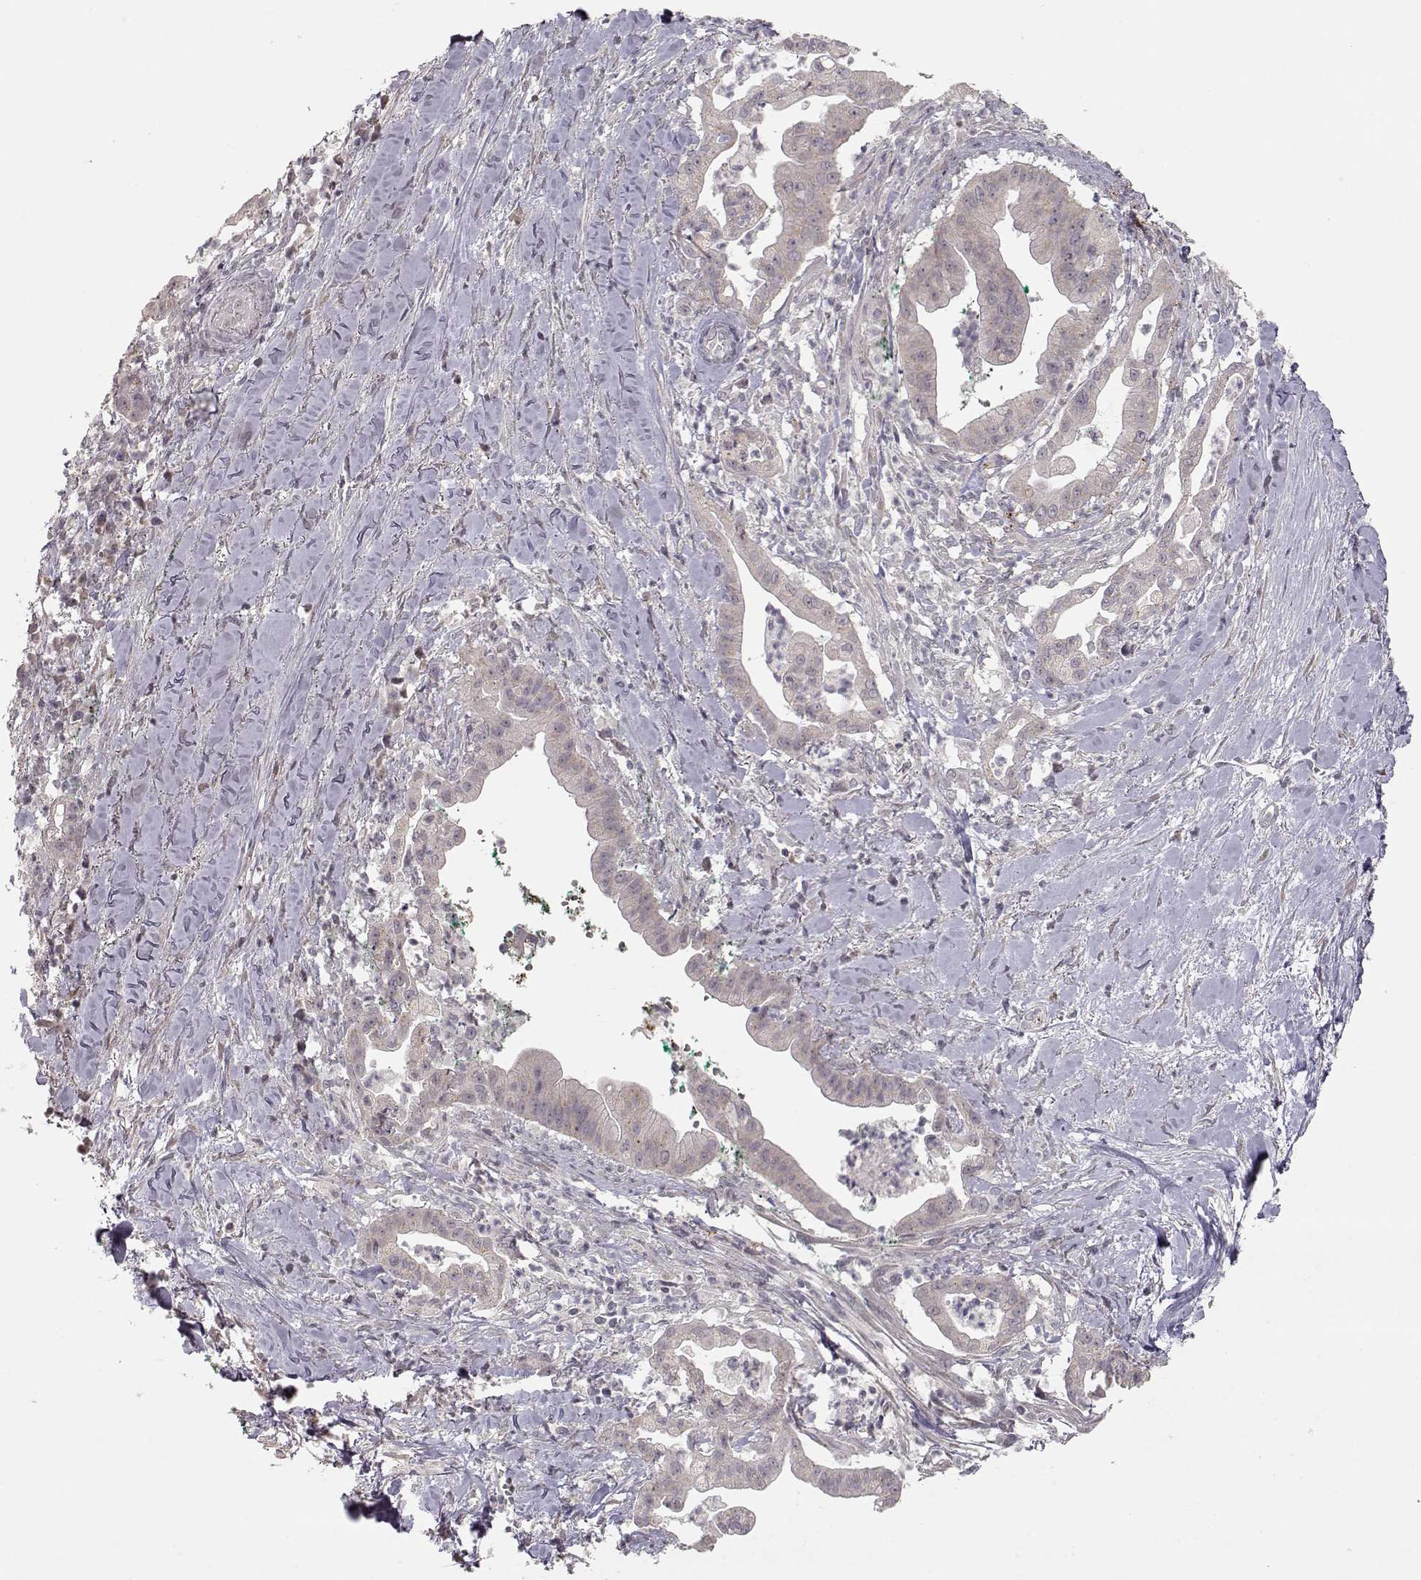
{"staining": {"intensity": "negative", "quantity": "none", "location": "none"}, "tissue": "pancreatic cancer", "cell_type": "Tumor cells", "image_type": "cancer", "snomed": [{"axis": "morphology", "description": "Normal tissue, NOS"}, {"axis": "morphology", "description": "Adenocarcinoma, NOS"}, {"axis": "topography", "description": "Lymph node"}, {"axis": "topography", "description": "Pancreas"}], "caption": "High magnification brightfield microscopy of pancreatic cancer (adenocarcinoma) stained with DAB (brown) and counterstained with hematoxylin (blue): tumor cells show no significant expression.", "gene": "PNMT", "patient": {"sex": "female", "age": 58}}